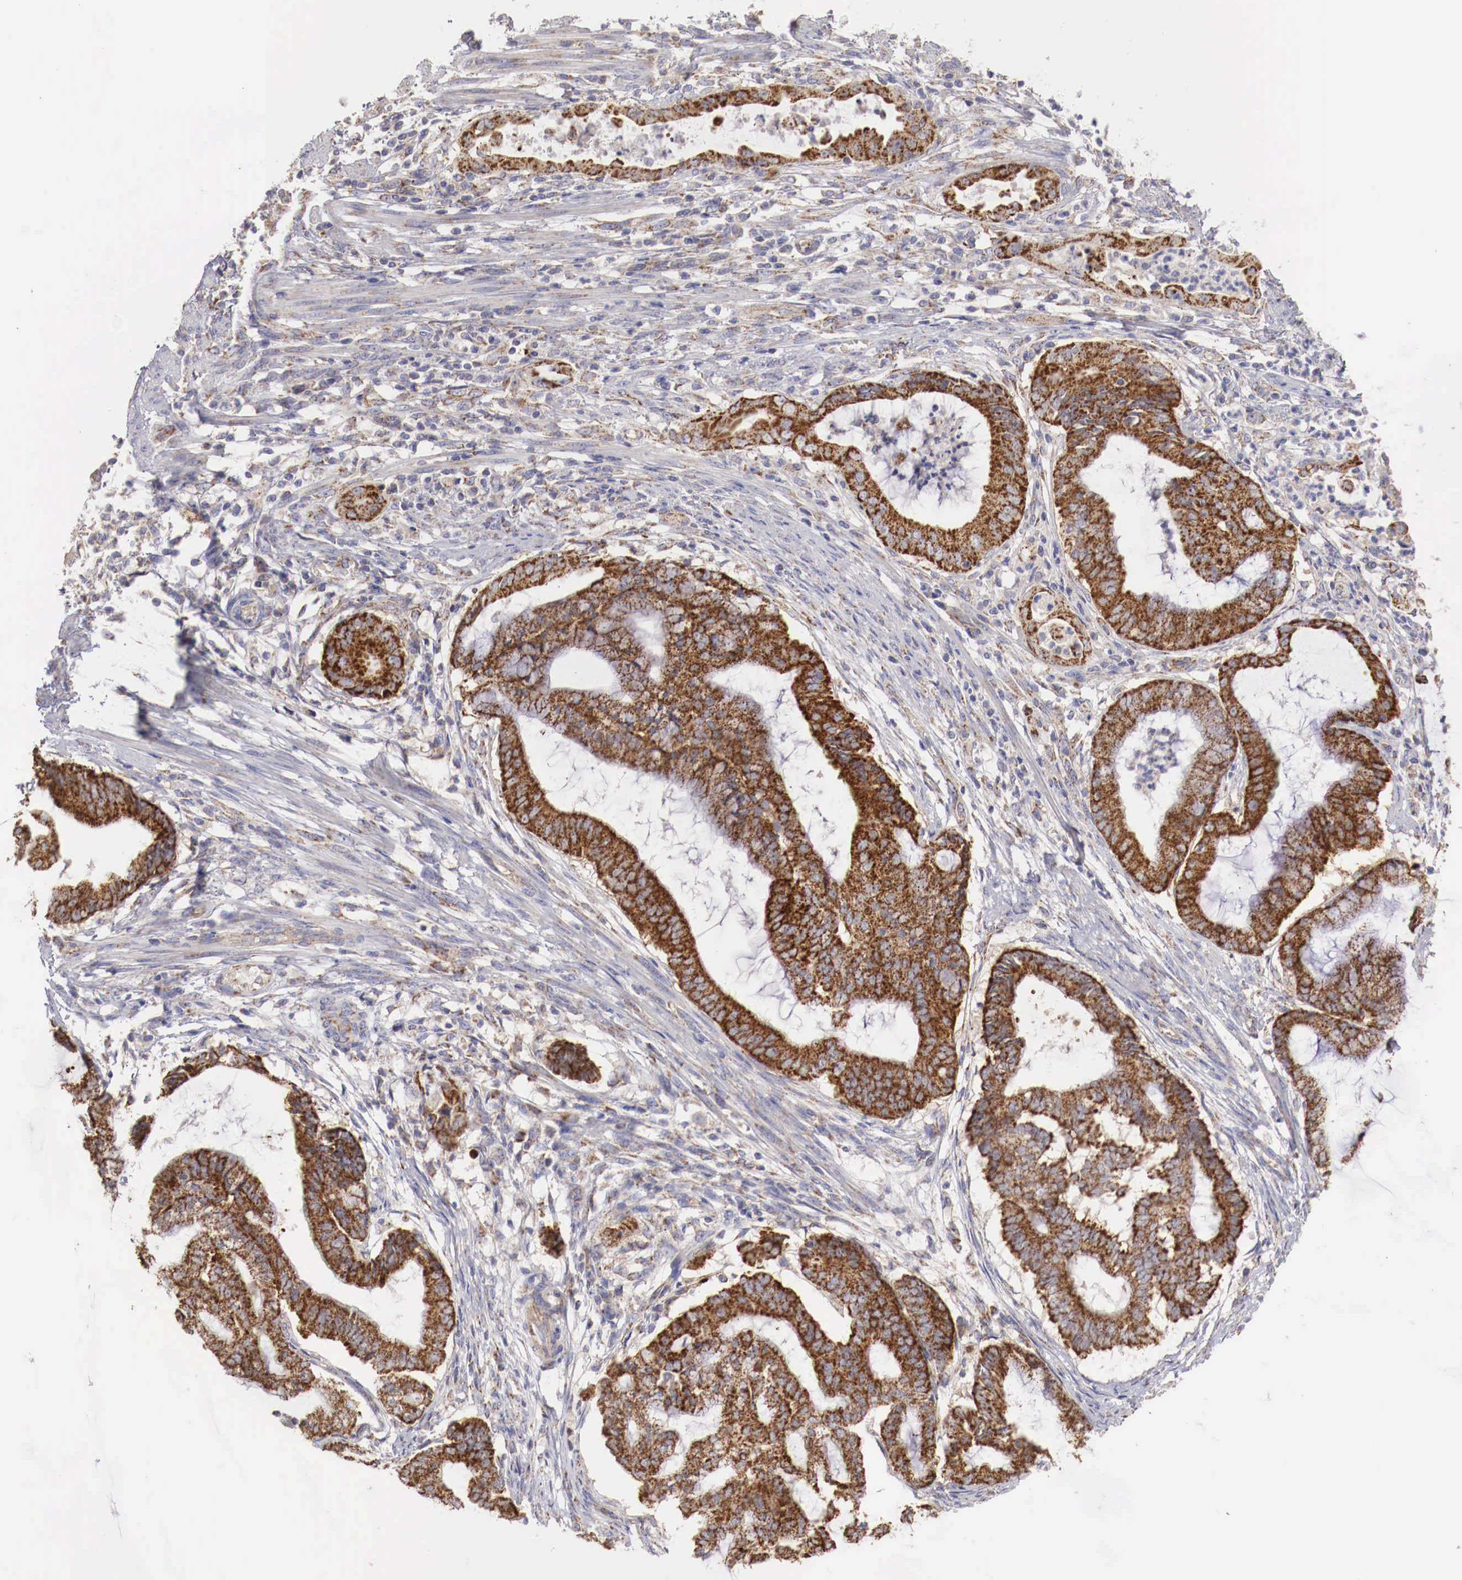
{"staining": {"intensity": "moderate", "quantity": ">75%", "location": "cytoplasmic/membranous"}, "tissue": "endometrial cancer", "cell_type": "Tumor cells", "image_type": "cancer", "snomed": [{"axis": "morphology", "description": "Adenocarcinoma, NOS"}, {"axis": "topography", "description": "Endometrium"}], "caption": "Protein staining reveals moderate cytoplasmic/membranous staining in approximately >75% of tumor cells in endometrial adenocarcinoma.", "gene": "XPNPEP3", "patient": {"sex": "female", "age": 63}}